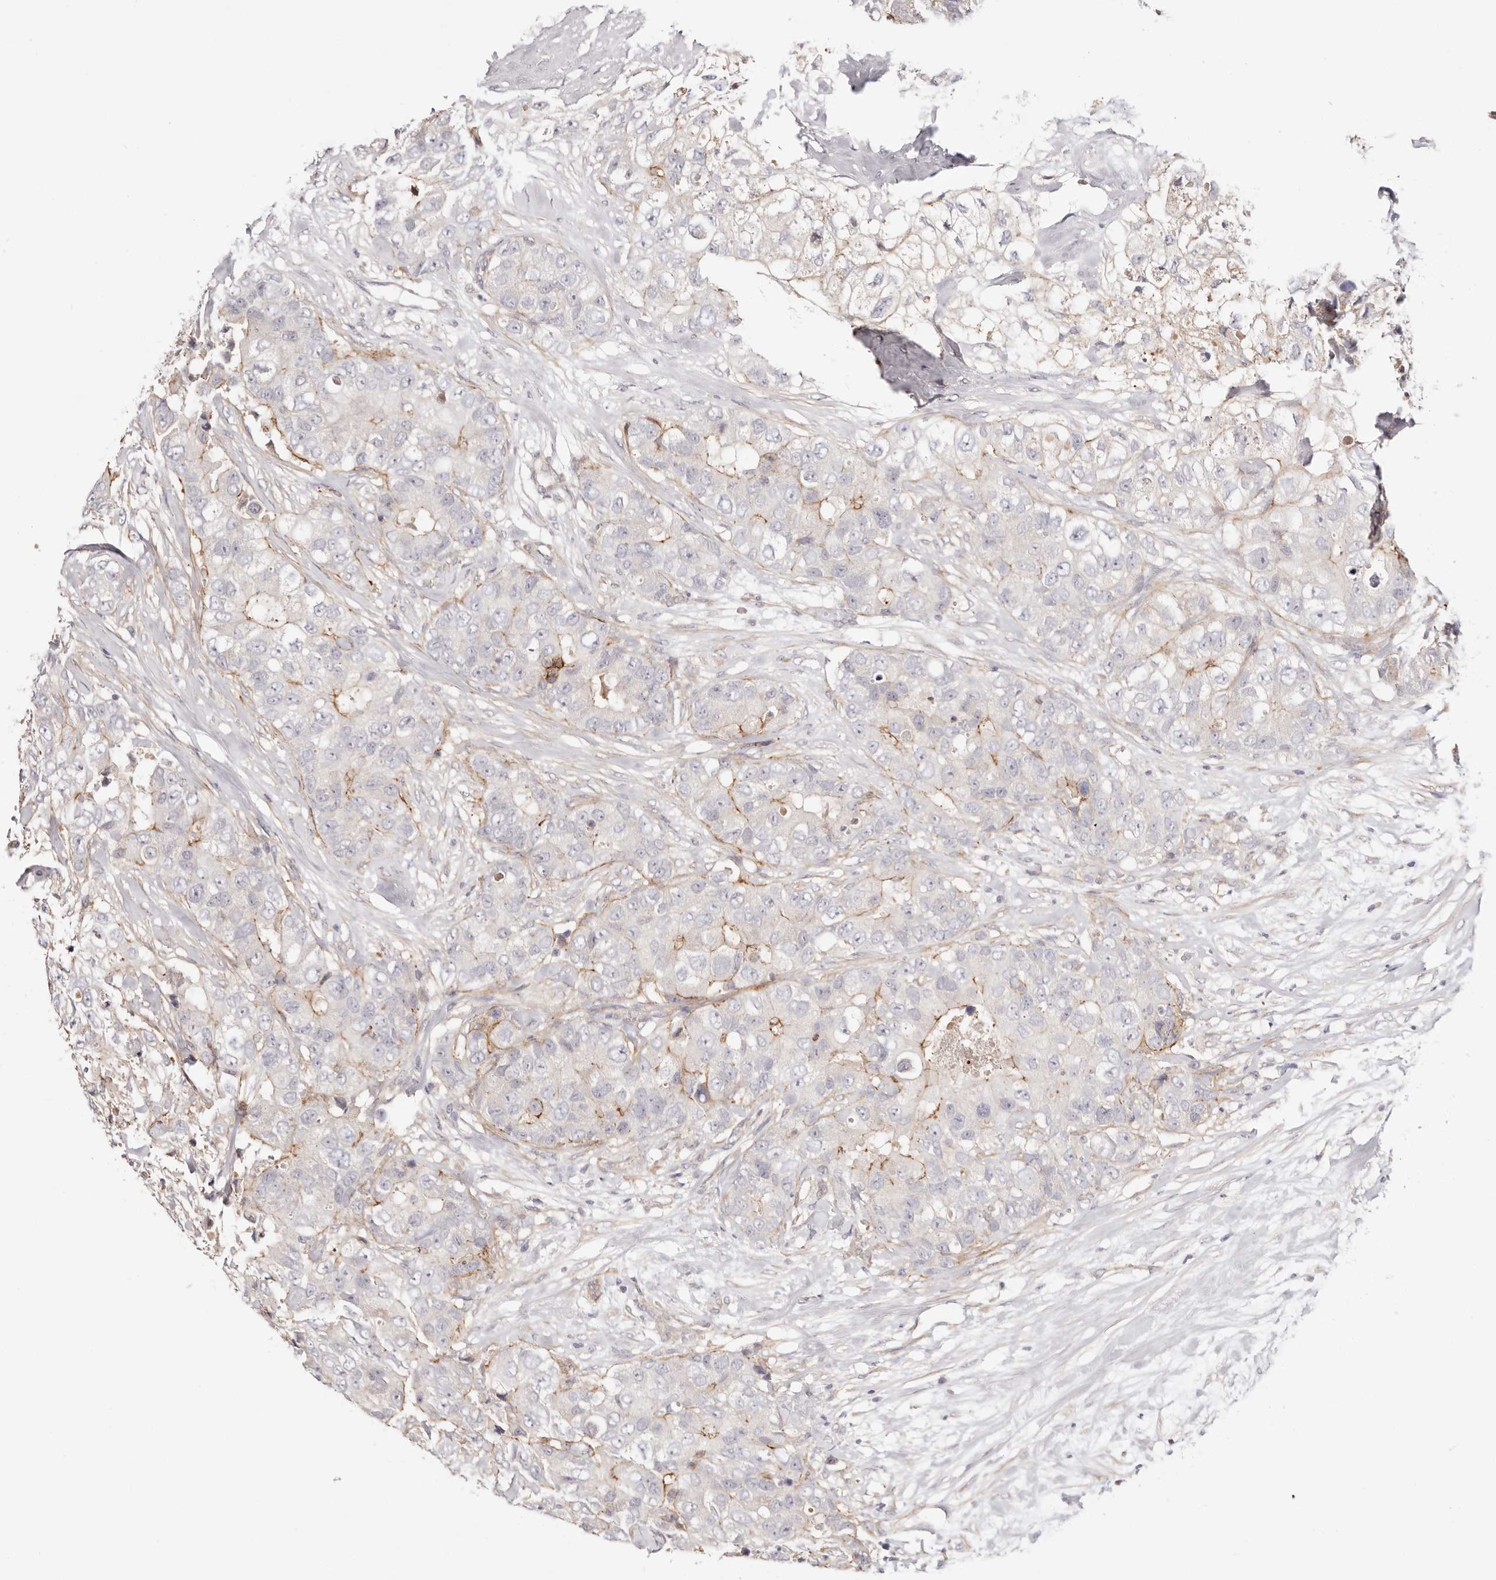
{"staining": {"intensity": "moderate", "quantity": "<25%", "location": "cytoplasmic/membranous"}, "tissue": "breast cancer", "cell_type": "Tumor cells", "image_type": "cancer", "snomed": [{"axis": "morphology", "description": "Duct carcinoma"}, {"axis": "topography", "description": "Breast"}], "caption": "Breast cancer stained with a protein marker displays moderate staining in tumor cells.", "gene": "SLC35B2", "patient": {"sex": "female", "age": 62}}